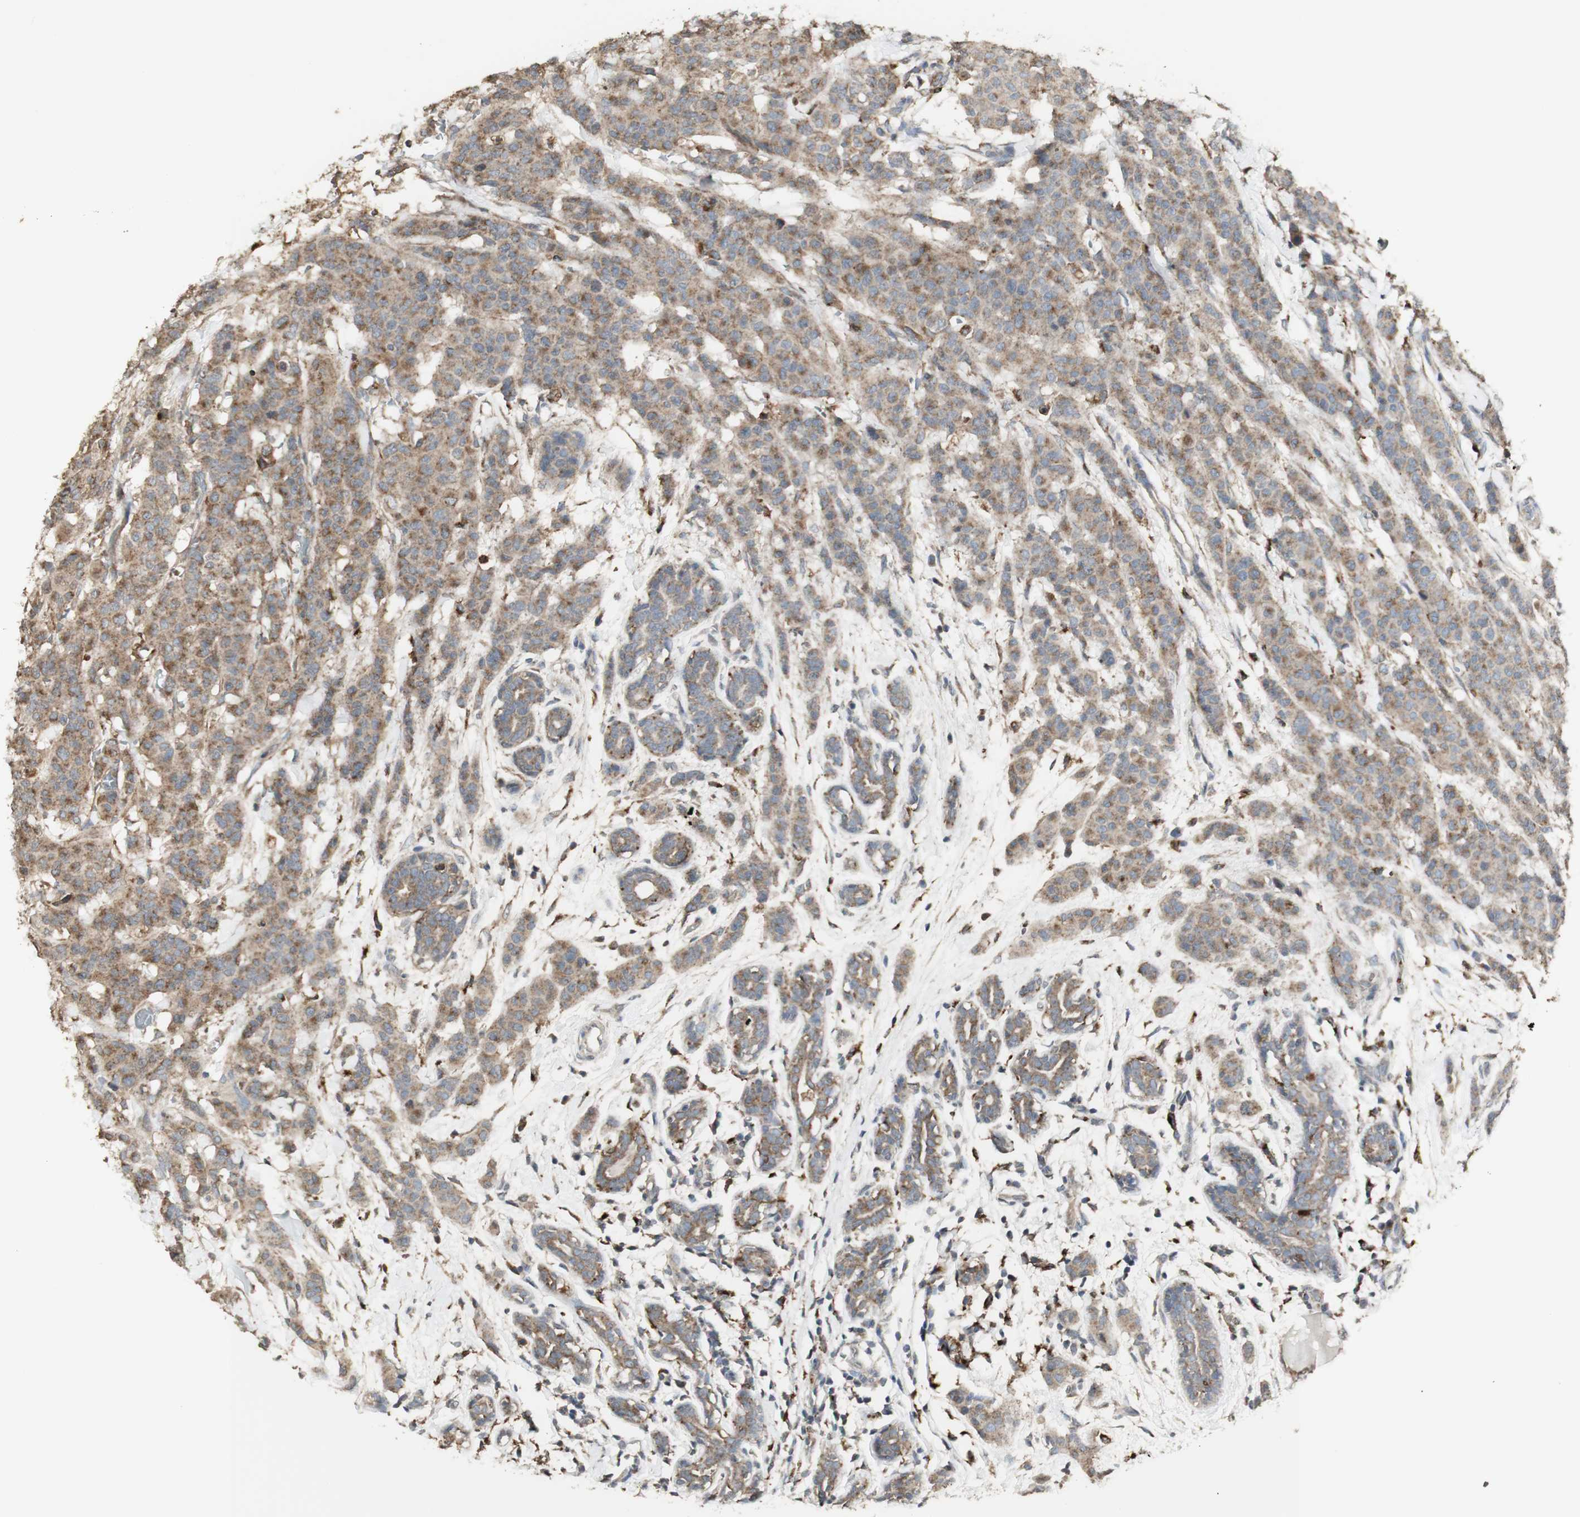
{"staining": {"intensity": "moderate", "quantity": ">75%", "location": "cytoplasmic/membranous"}, "tissue": "breast cancer", "cell_type": "Tumor cells", "image_type": "cancer", "snomed": [{"axis": "morphology", "description": "Normal tissue, NOS"}, {"axis": "morphology", "description": "Duct carcinoma"}, {"axis": "topography", "description": "Breast"}], "caption": "Protein analysis of breast cancer tissue shows moderate cytoplasmic/membranous expression in approximately >75% of tumor cells.", "gene": "ATP6V1E1", "patient": {"sex": "female", "age": 40}}